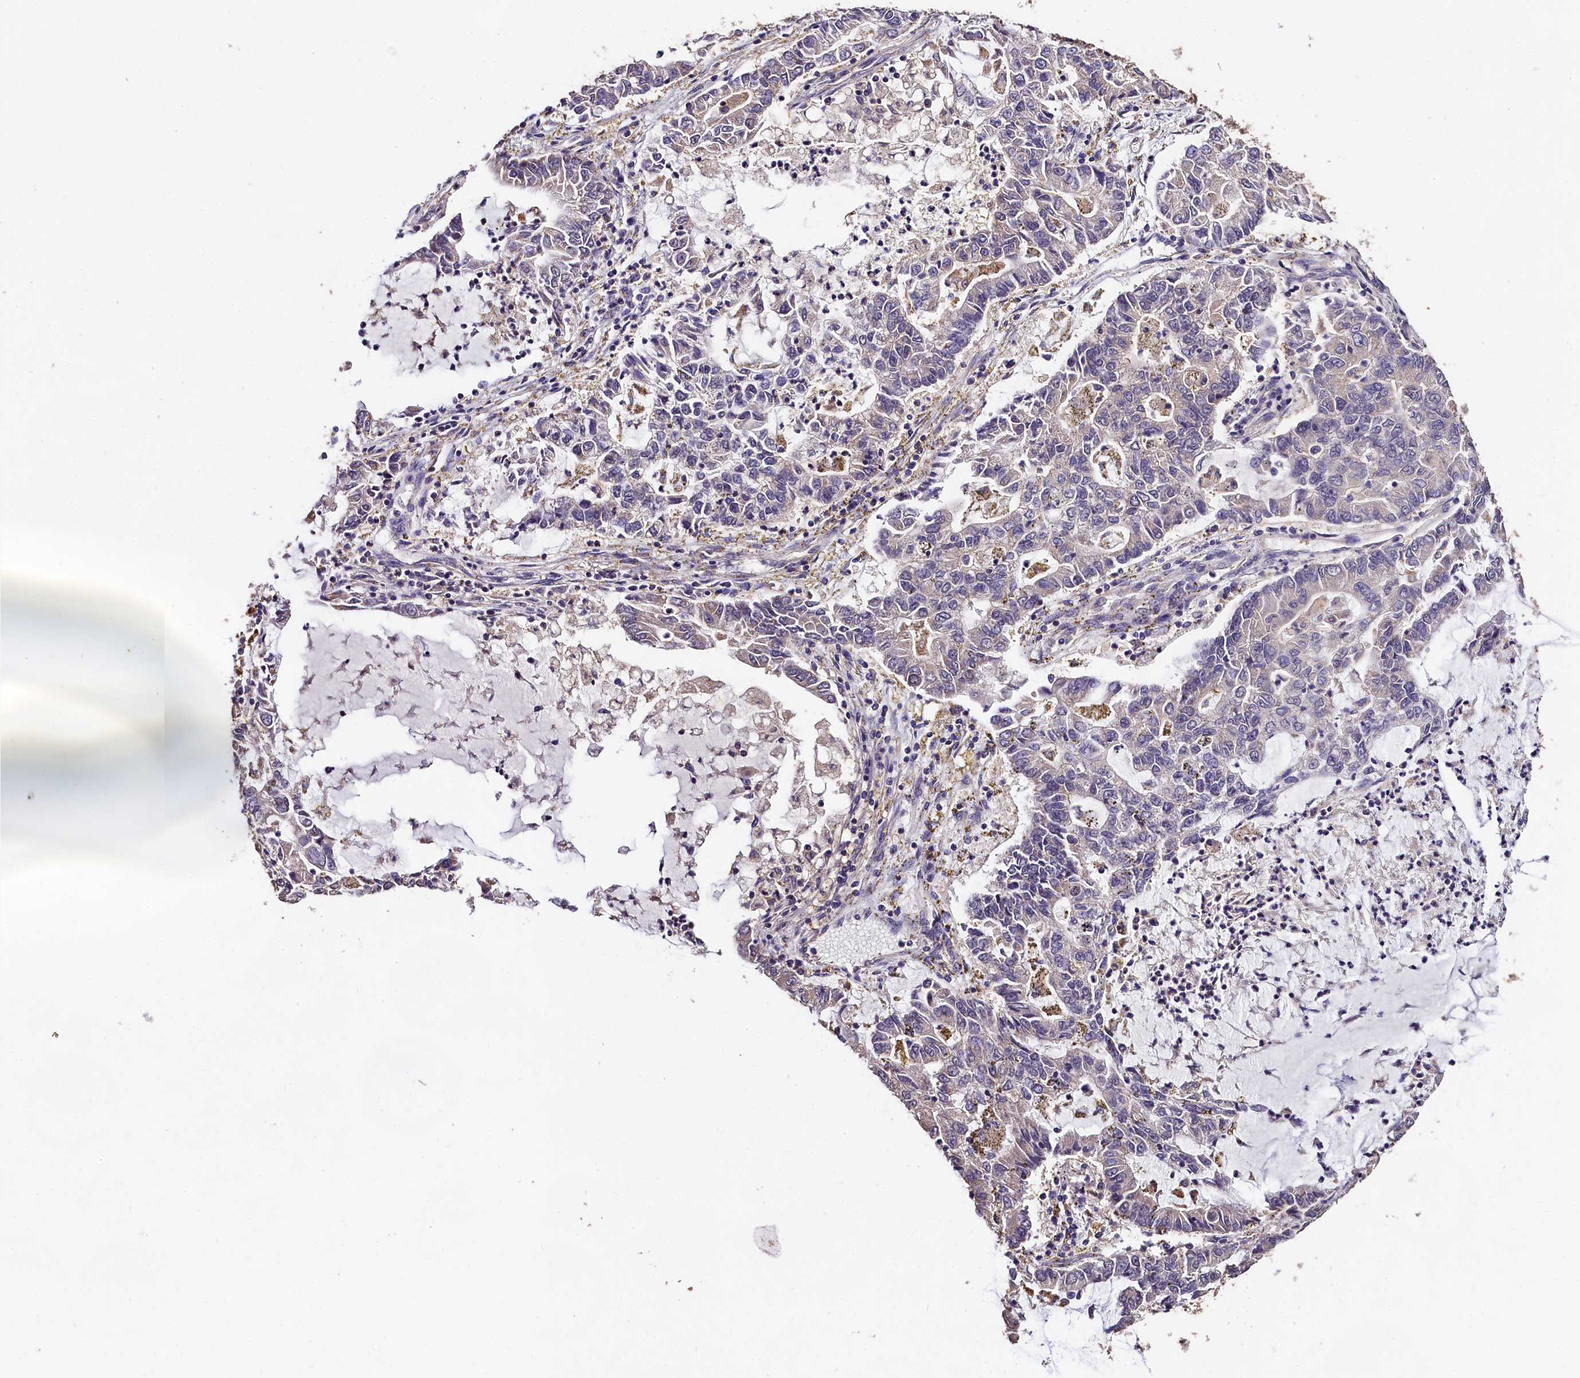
{"staining": {"intensity": "negative", "quantity": "none", "location": "none"}, "tissue": "lung cancer", "cell_type": "Tumor cells", "image_type": "cancer", "snomed": [{"axis": "morphology", "description": "Adenocarcinoma, NOS"}, {"axis": "topography", "description": "Lung"}], "caption": "This is an IHC histopathology image of lung cancer. There is no staining in tumor cells.", "gene": "OAS3", "patient": {"sex": "female", "age": 51}}